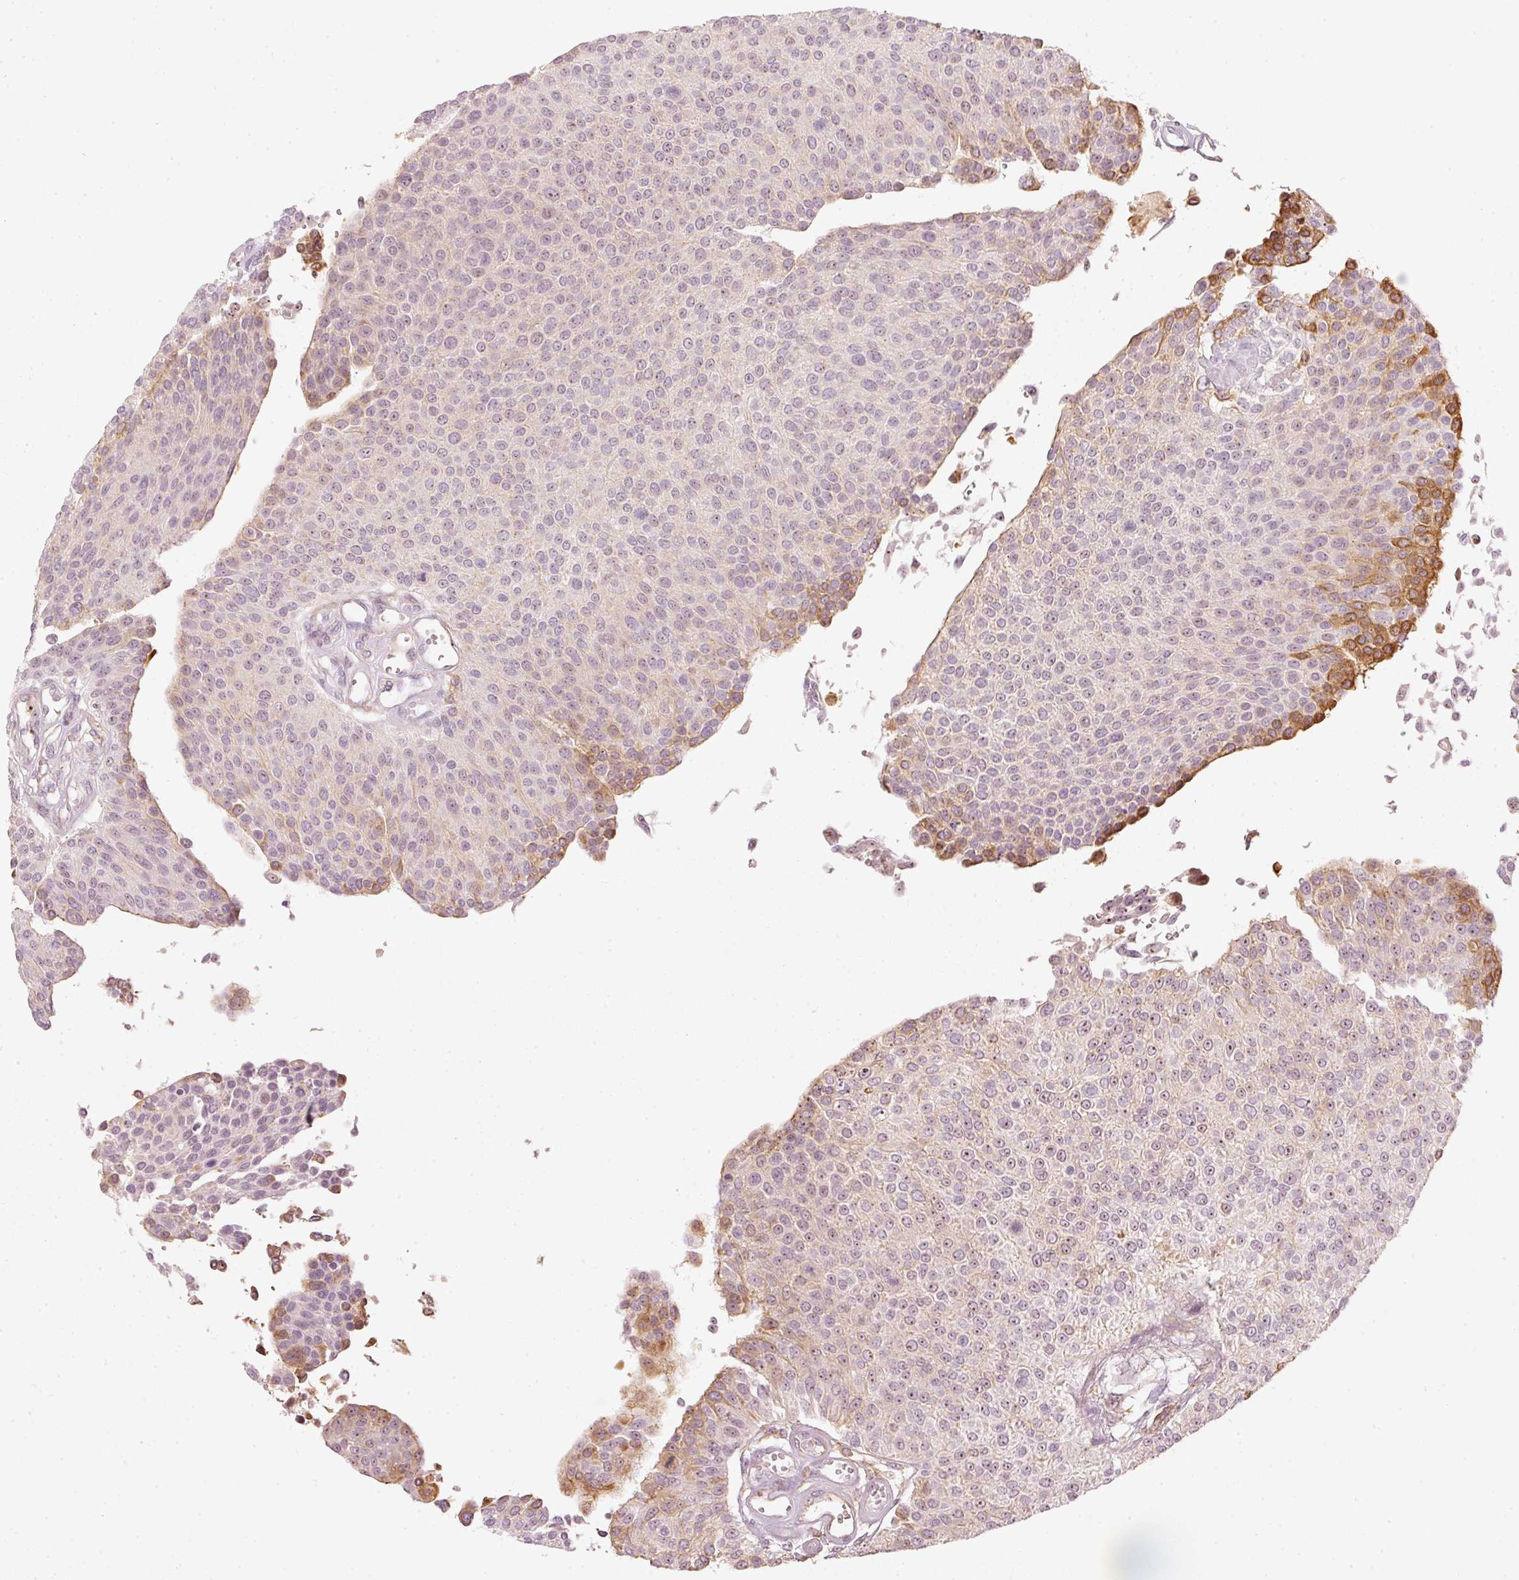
{"staining": {"intensity": "moderate", "quantity": "<25%", "location": "cytoplasmic/membranous"}, "tissue": "urothelial cancer", "cell_type": "Tumor cells", "image_type": "cancer", "snomed": [{"axis": "morphology", "description": "Urothelial carcinoma, NOS"}, {"axis": "topography", "description": "Urinary bladder"}], "caption": "Protein expression by immunohistochemistry demonstrates moderate cytoplasmic/membranous staining in about <25% of tumor cells in urothelial cancer. (IHC, brightfield microscopy, high magnification).", "gene": "VCAM1", "patient": {"sex": "male", "age": 55}}